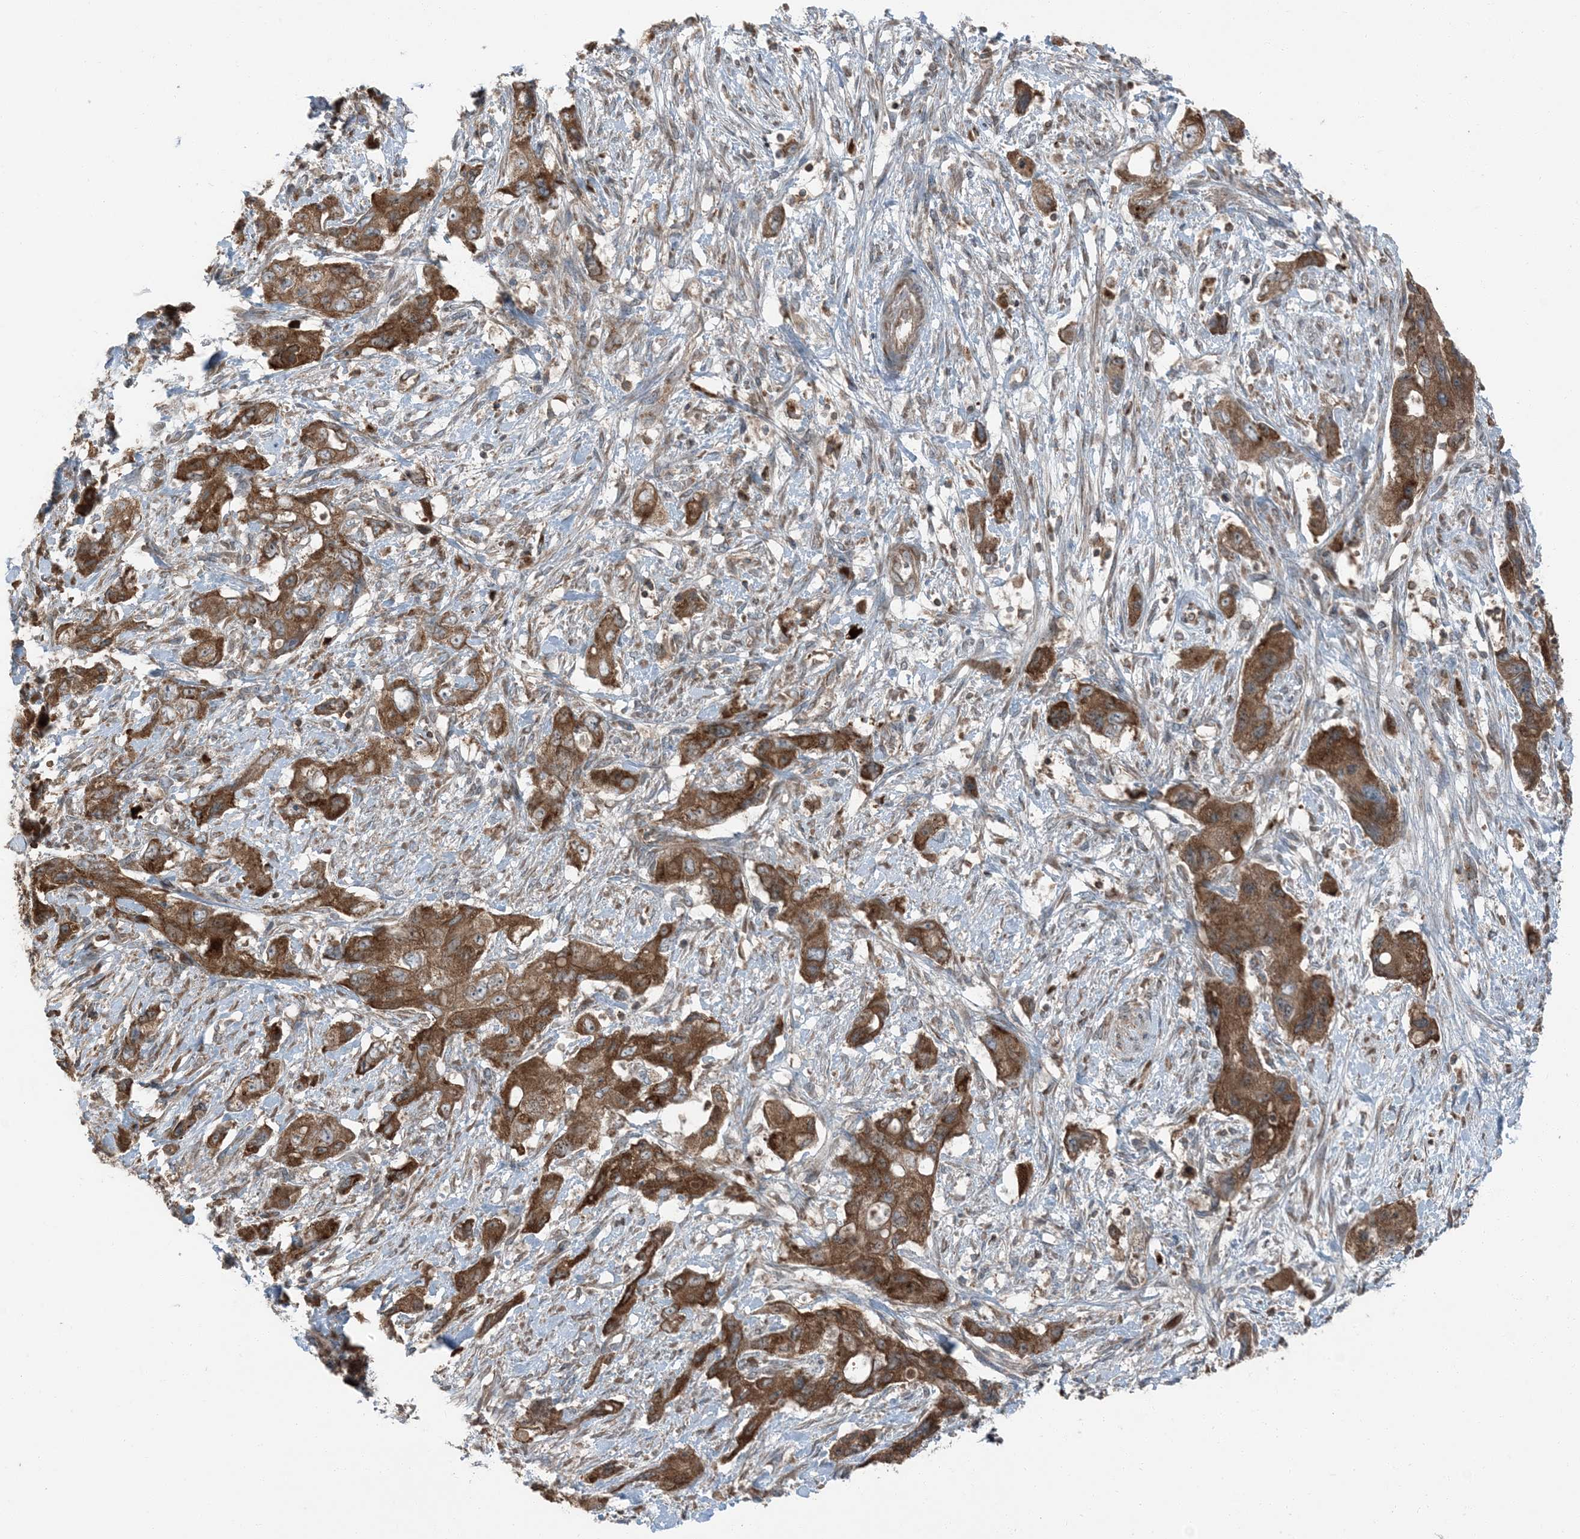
{"staining": {"intensity": "strong", "quantity": "25%-75%", "location": "cytoplasmic/membranous"}, "tissue": "pancreatic cancer", "cell_type": "Tumor cells", "image_type": "cancer", "snomed": [{"axis": "morphology", "description": "Adenocarcinoma, NOS"}, {"axis": "topography", "description": "Pancreas"}], "caption": "Tumor cells demonstrate high levels of strong cytoplasmic/membranous positivity in approximately 25%-75% of cells in human adenocarcinoma (pancreatic). The protein of interest is stained brown, and the nuclei are stained in blue (DAB IHC with brightfield microscopy, high magnification).", "gene": "RAB3GAP1", "patient": {"sex": "female", "age": 73}}